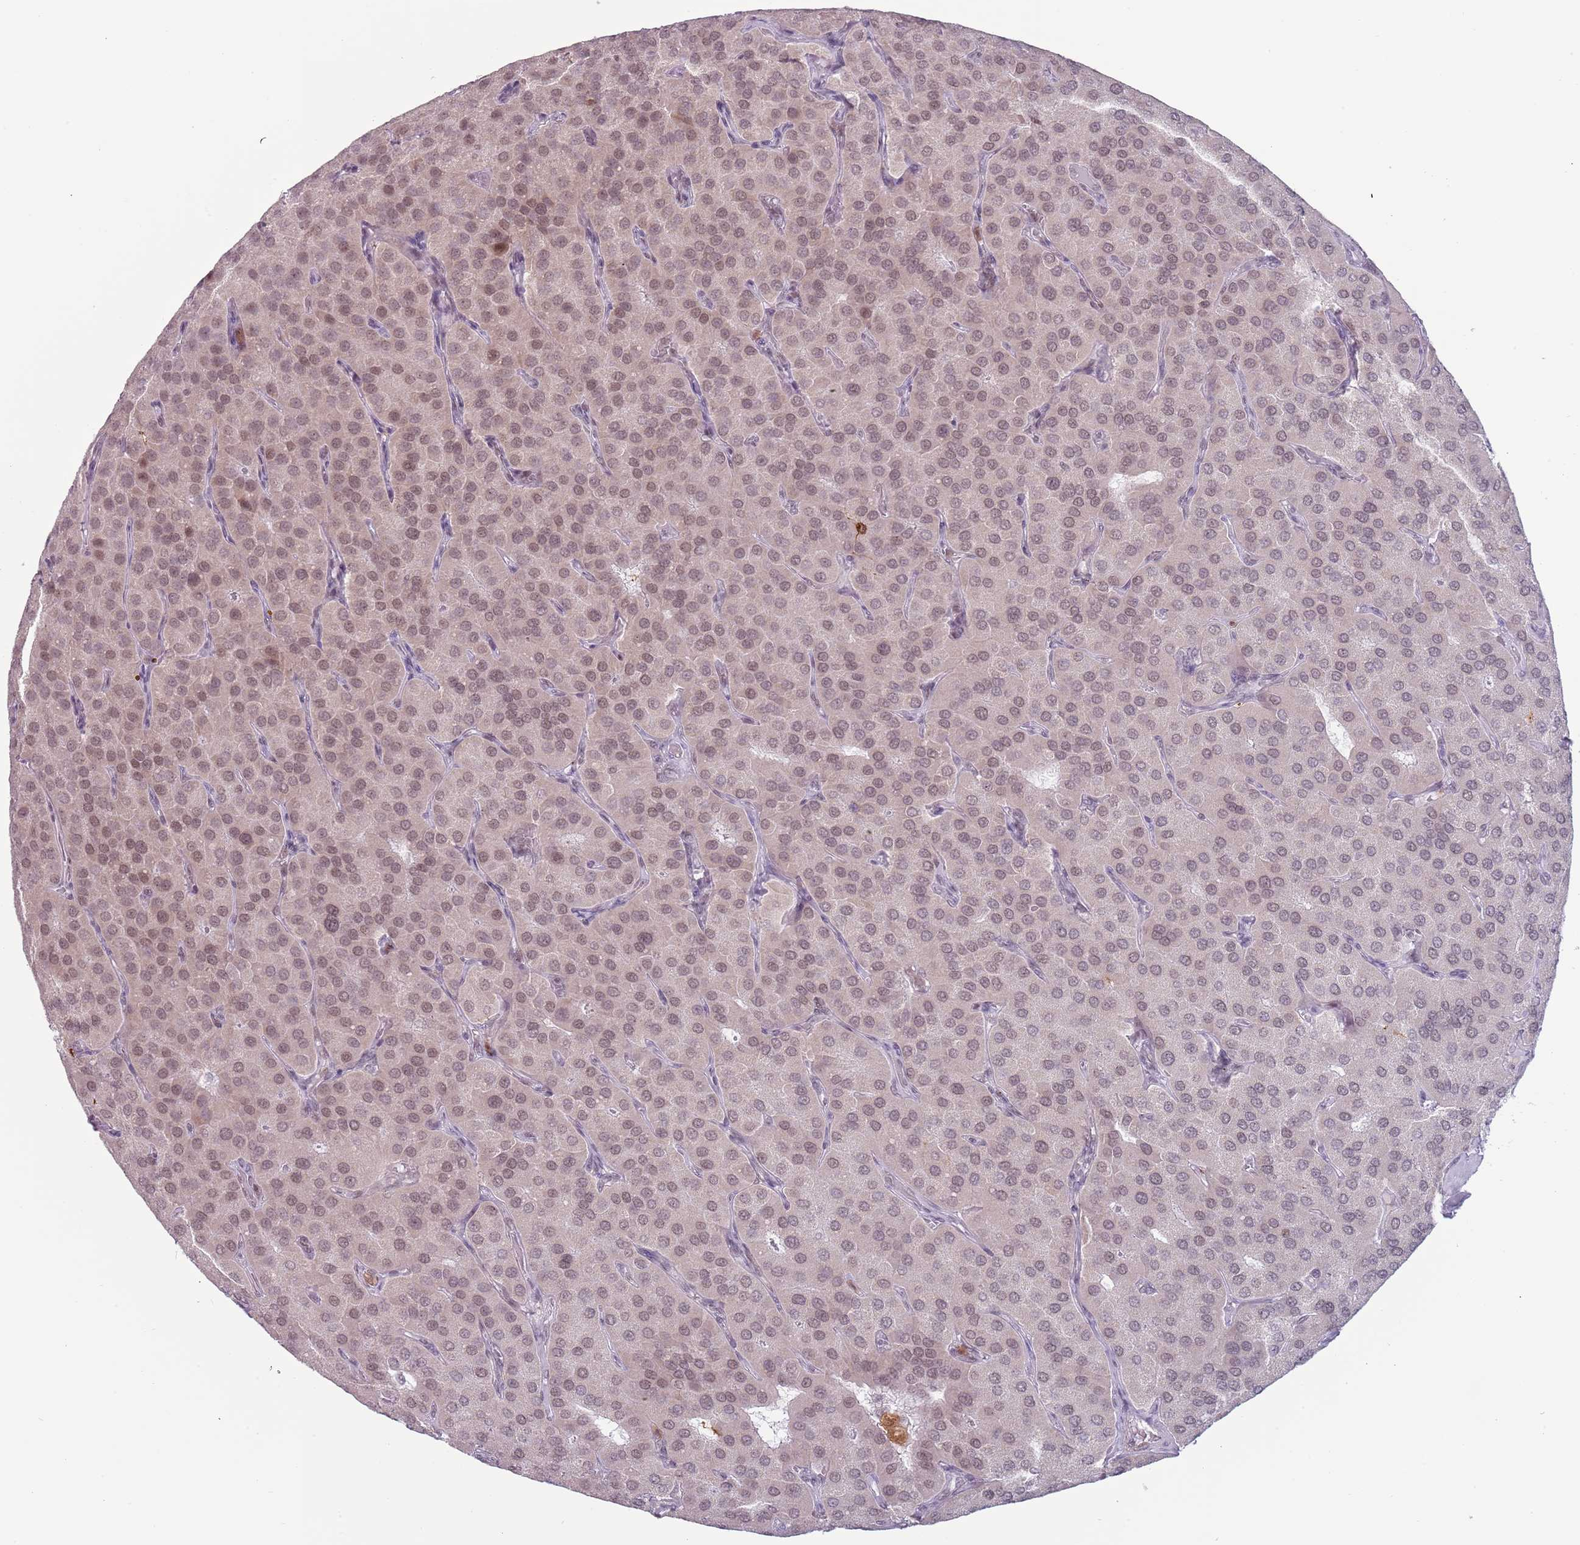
{"staining": {"intensity": "moderate", "quantity": ">75%", "location": "nuclear"}, "tissue": "parathyroid gland", "cell_type": "Glandular cells", "image_type": "normal", "snomed": [{"axis": "morphology", "description": "Normal tissue, NOS"}, {"axis": "morphology", "description": "Adenoma, NOS"}, {"axis": "topography", "description": "Parathyroid gland"}], "caption": "DAB immunohistochemical staining of benign parathyroid gland demonstrates moderate nuclear protein positivity in approximately >75% of glandular cells.", "gene": "REXO4", "patient": {"sex": "female", "age": 86}}